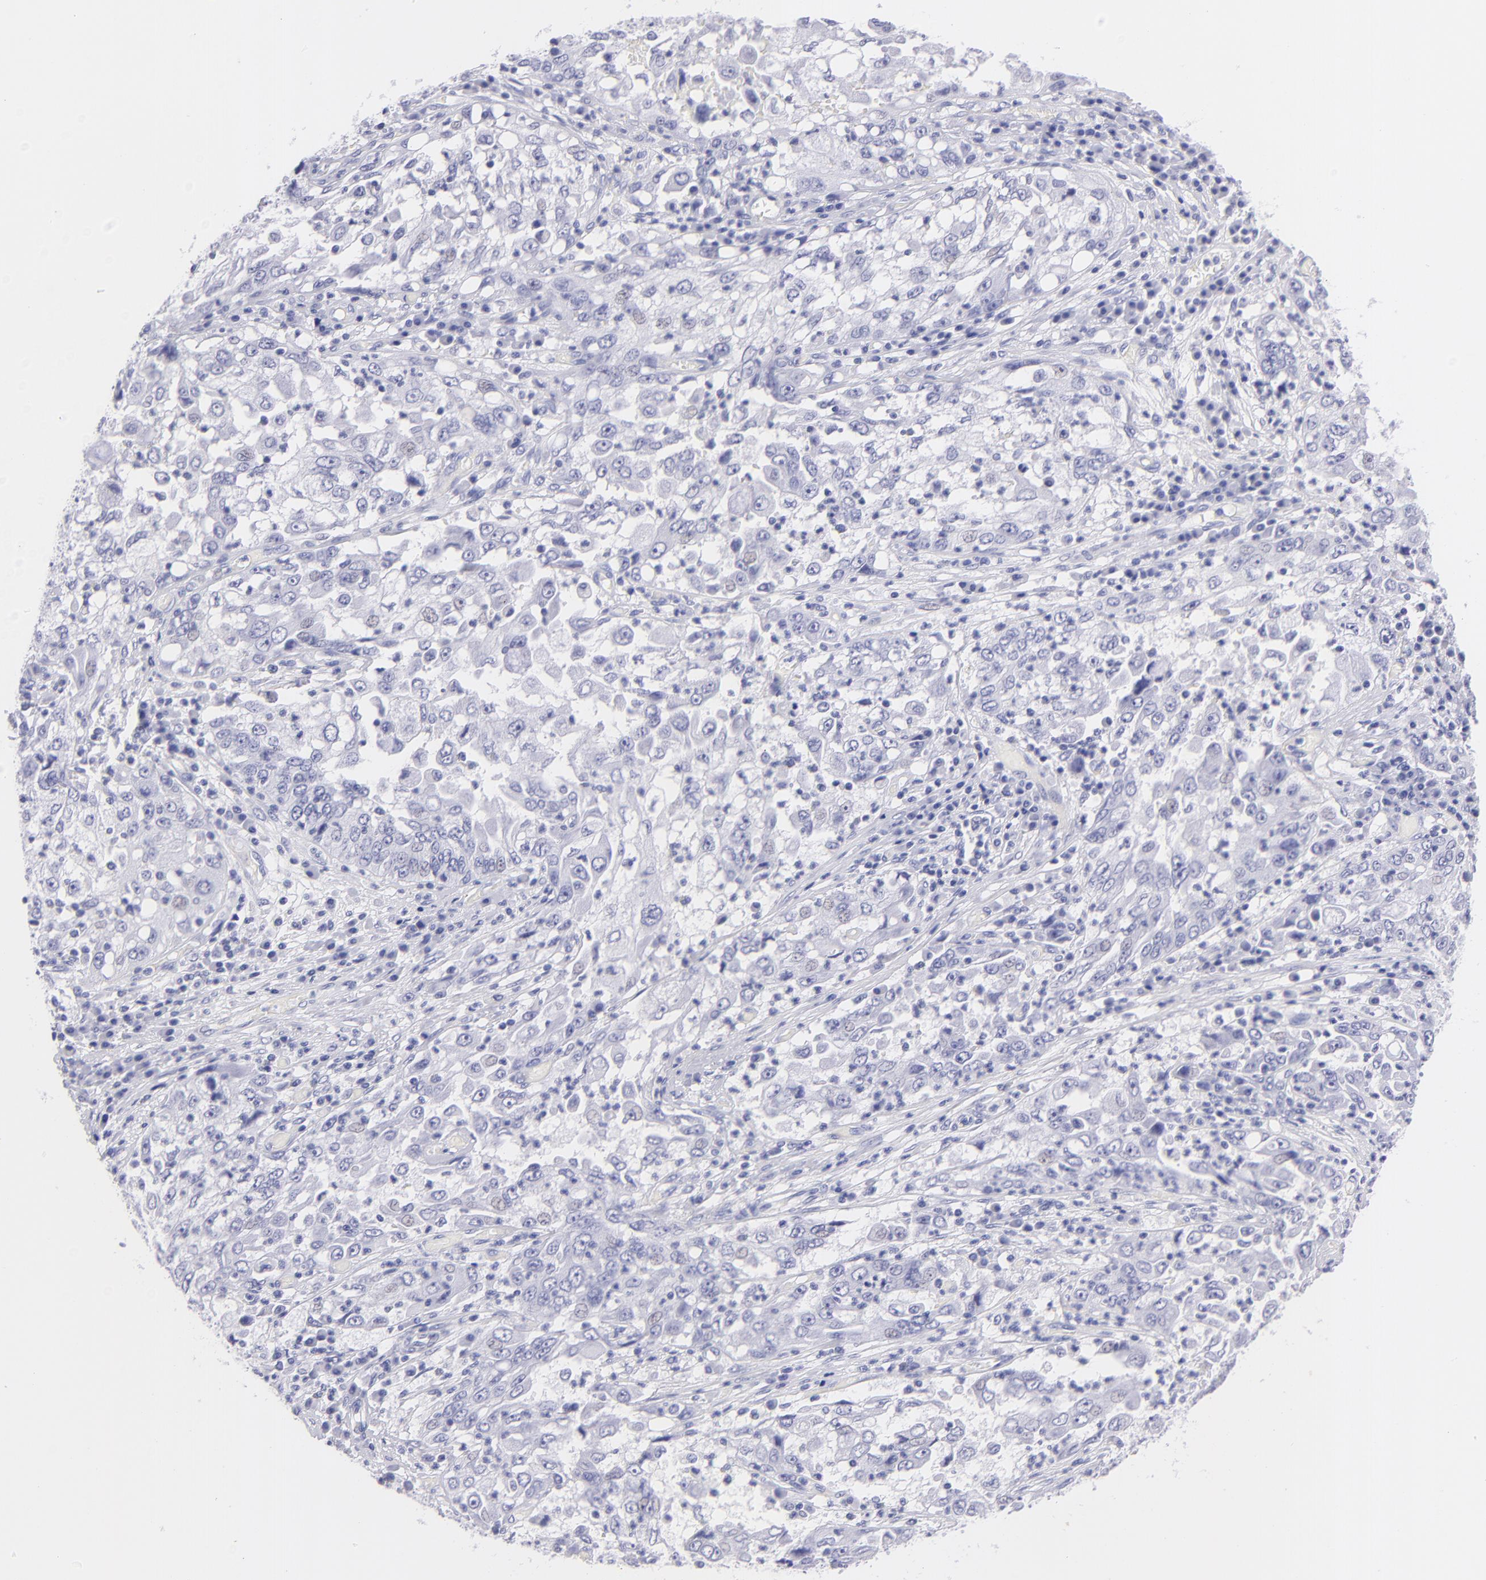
{"staining": {"intensity": "negative", "quantity": "none", "location": "none"}, "tissue": "cervical cancer", "cell_type": "Tumor cells", "image_type": "cancer", "snomed": [{"axis": "morphology", "description": "Squamous cell carcinoma, NOS"}, {"axis": "topography", "description": "Cervix"}], "caption": "Immunohistochemical staining of human cervical cancer (squamous cell carcinoma) demonstrates no significant positivity in tumor cells. (DAB (3,3'-diaminobenzidine) immunohistochemistry (IHC), high magnification).", "gene": "CNP", "patient": {"sex": "female", "age": 36}}